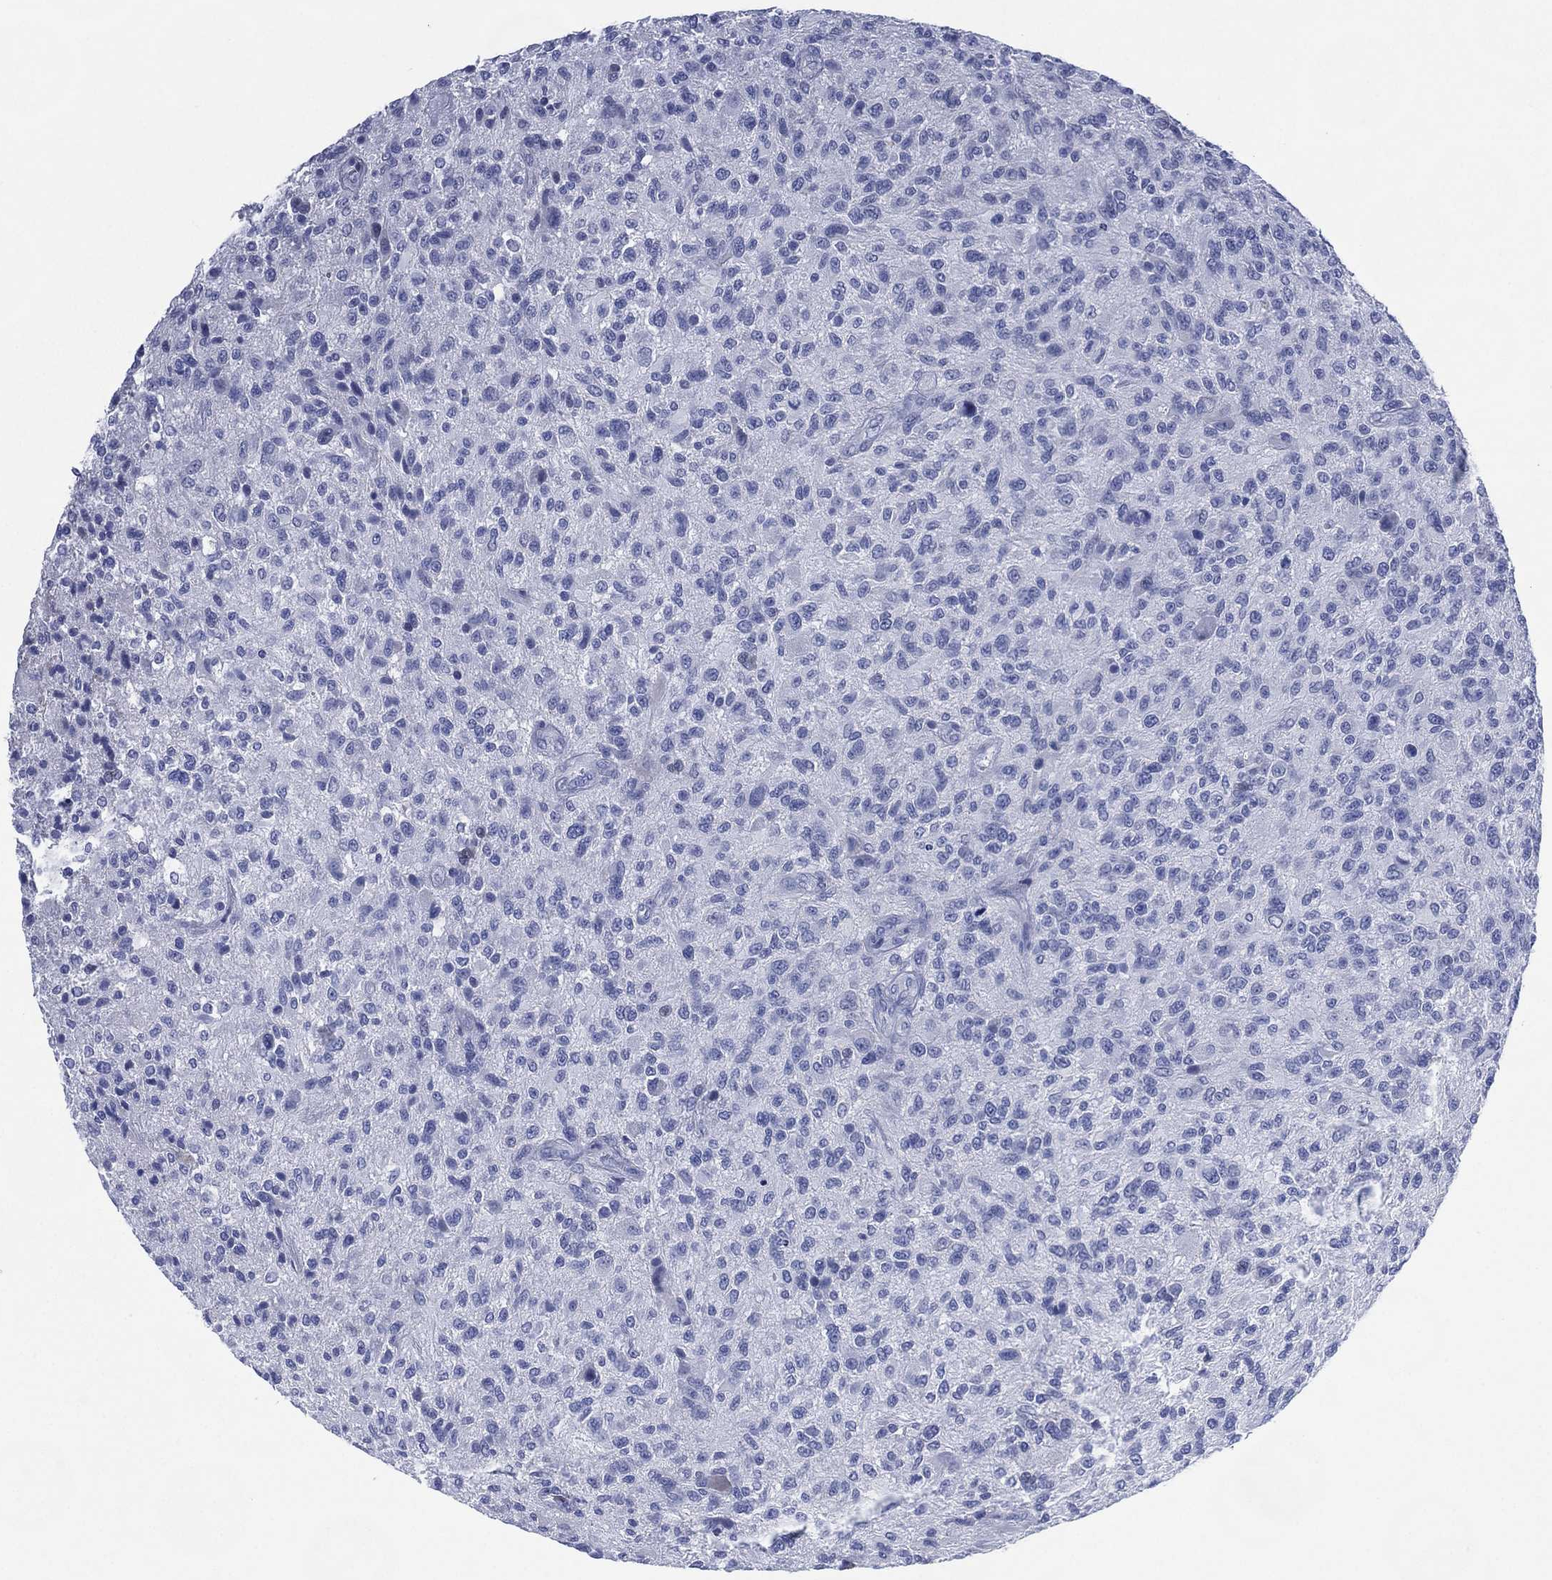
{"staining": {"intensity": "negative", "quantity": "none", "location": "none"}, "tissue": "glioma", "cell_type": "Tumor cells", "image_type": "cancer", "snomed": [{"axis": "morphology", "description": "Glioma, malignant, High grade"}, {"axis": "topography", "description": "Brain"}], "caption": "Glioma was stained to show a protein in brown. There is no significant staining in tumor cells.", "gene": "TMEM247", "patient": {"sex": "male", "age": 47}}